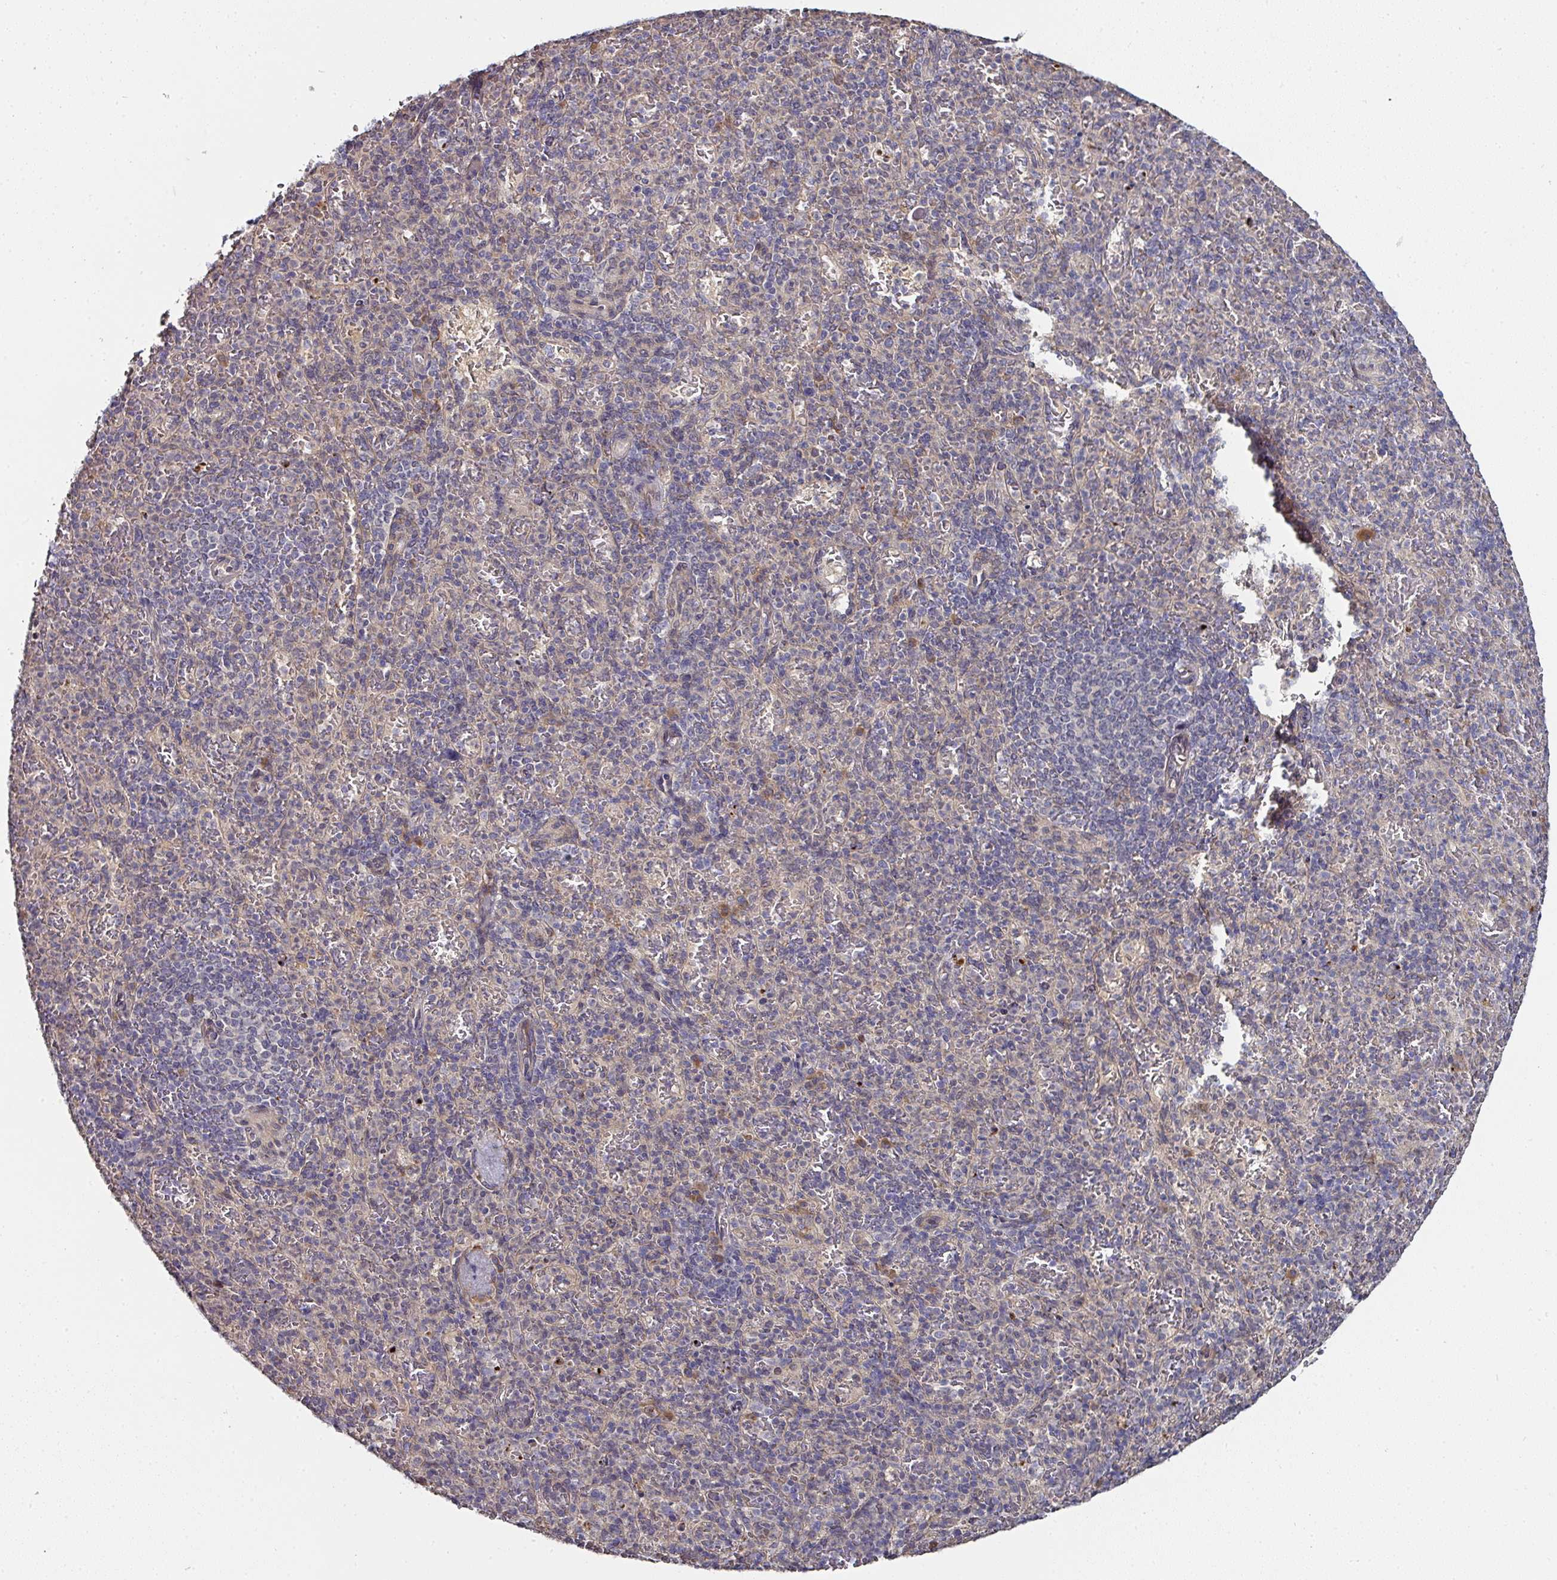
{"staining": {"intensity": "weak", "quantity": "<25%", "location": "cytoplasmic/membranous"}, "tissue": "spleen", "cell_type": "Cells in red pulp", "image_type": "normal", "snomed": [{"axis": "morphology", "description": "Normal tissue, NOS"}, {"axis": "topography", "description": "Spleen"}], "caption": "Cells in red pulp are negative for brown protein staining in benign spleen. (Immunohistochemistry (ihc), brightfield microscopy, high magnification).", "gene": "CTDSP2", "patient": {"sex": "female", "age": 74}}